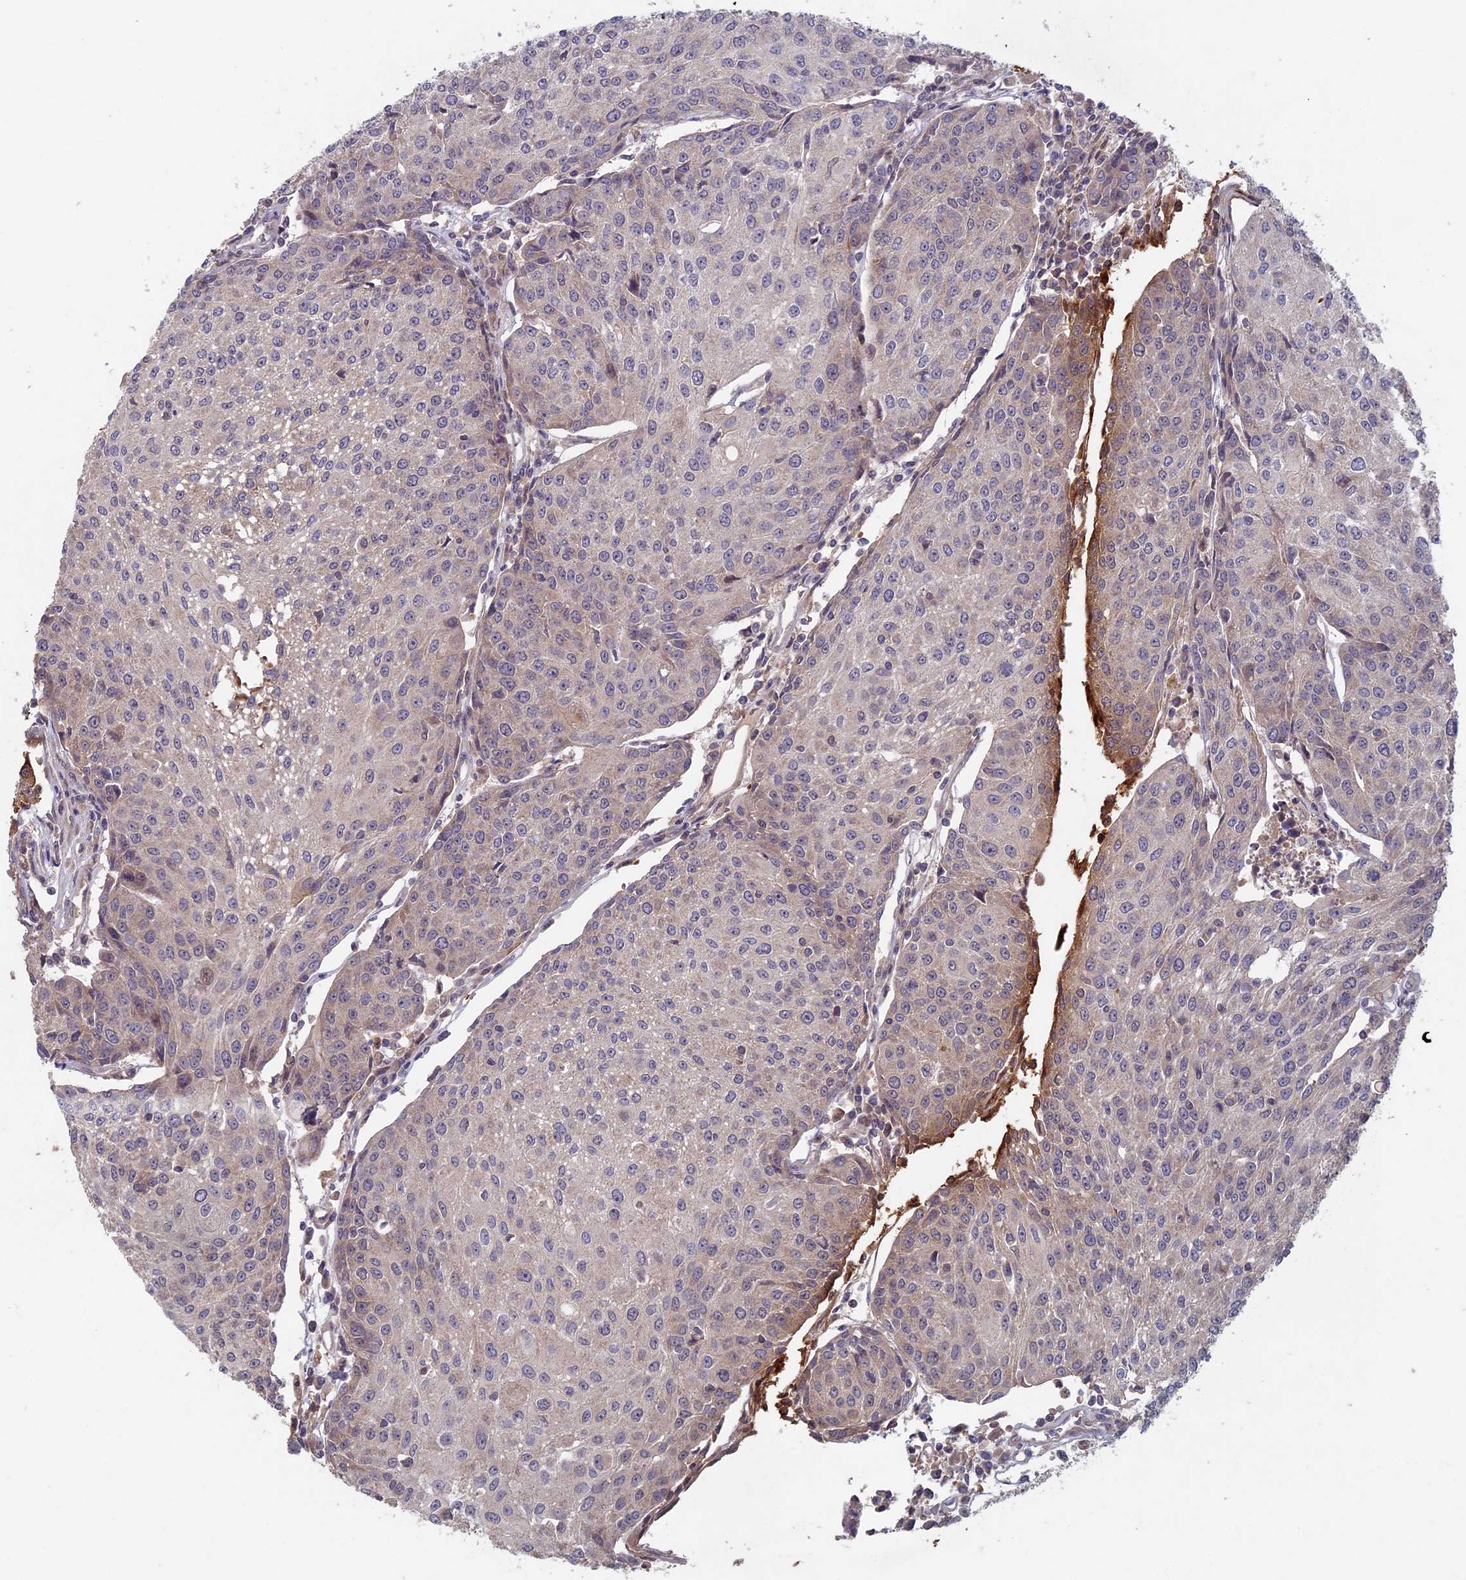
{"staining": {"intensity": "moderate", "quantity": "<25%", "location": "cytoplasmic/membranous"}, "tissue": "urothelial cancer", "cell_type": "Tumor cells", "image_type": "cancer", "snomed": [{"axis": "morphology", "description": "Urothelial carcinoma, High grade"}, {"axis": "topography", "description": "Urinary bladder"}], "caption": "Immunohistochemistry (IHC) of urothelial carcinoma (high-grade) exhibits low levels of moderate cytoplasmic/membranous positivity in approximately <25% of tumor cells.", "gene": "RCCD1", "patient": {"sex": "female", "age": 85}}